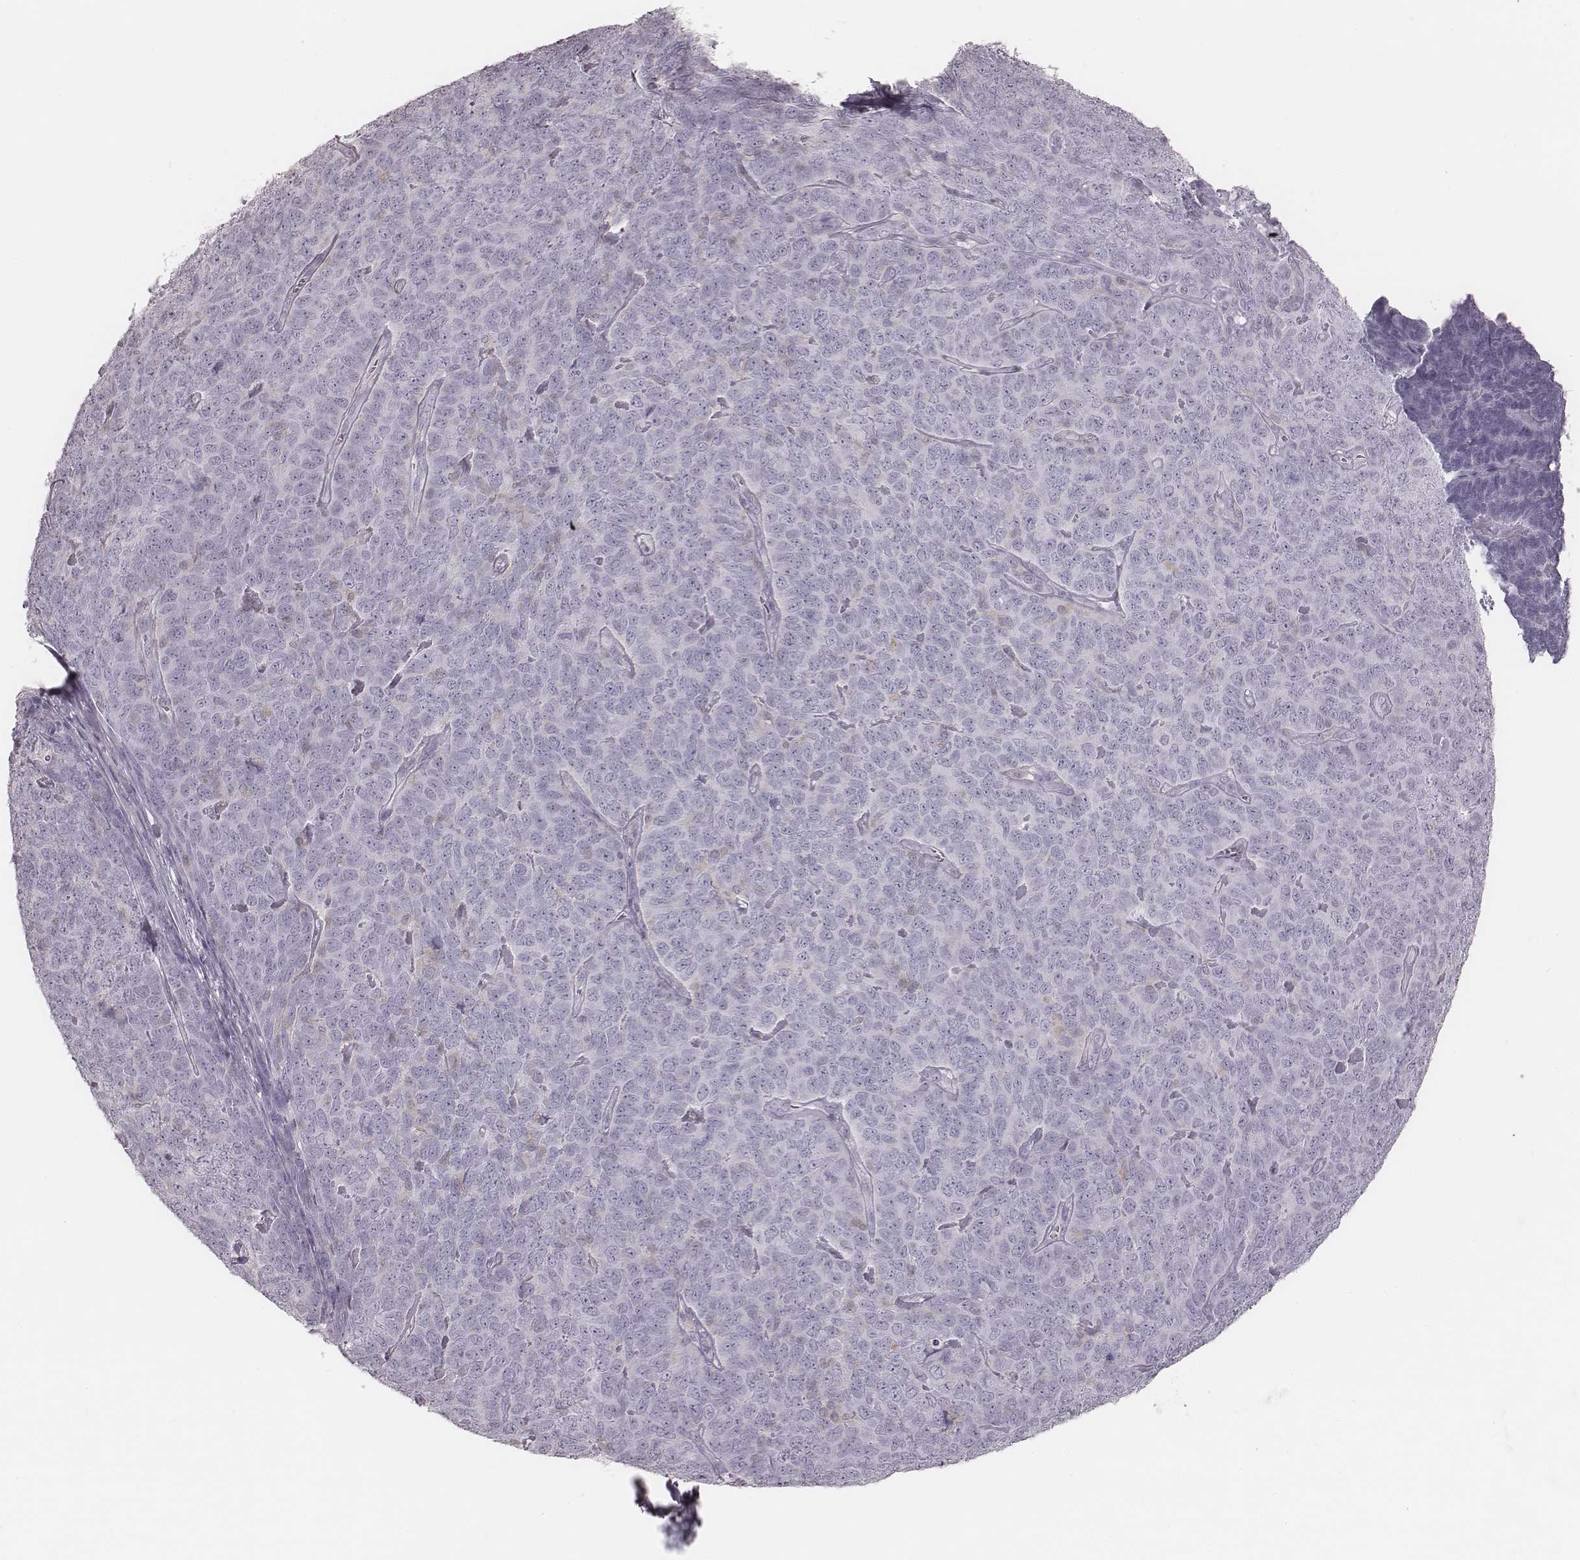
{"staining": {"intensity": "negative", "quantity": "none", "location": "none"}, "tissue": "skin cancer", "cell_type": "Tumor cells", "image_type": "cancer", "snomed": [{"axis": "morphology", "description": "Squamous cell carcinoma, NOS"}, {"axis": "topography", "description": "Skin"}, {"axis": "topography", "description": "Anal"}], "caption": "Squamous cell carcinoma (skin) was stained to show a protein in brown. There is no significant positivity in tumor cells.", "gene": "ZNF365", "patient": {"sex": "female", "age": 51}}